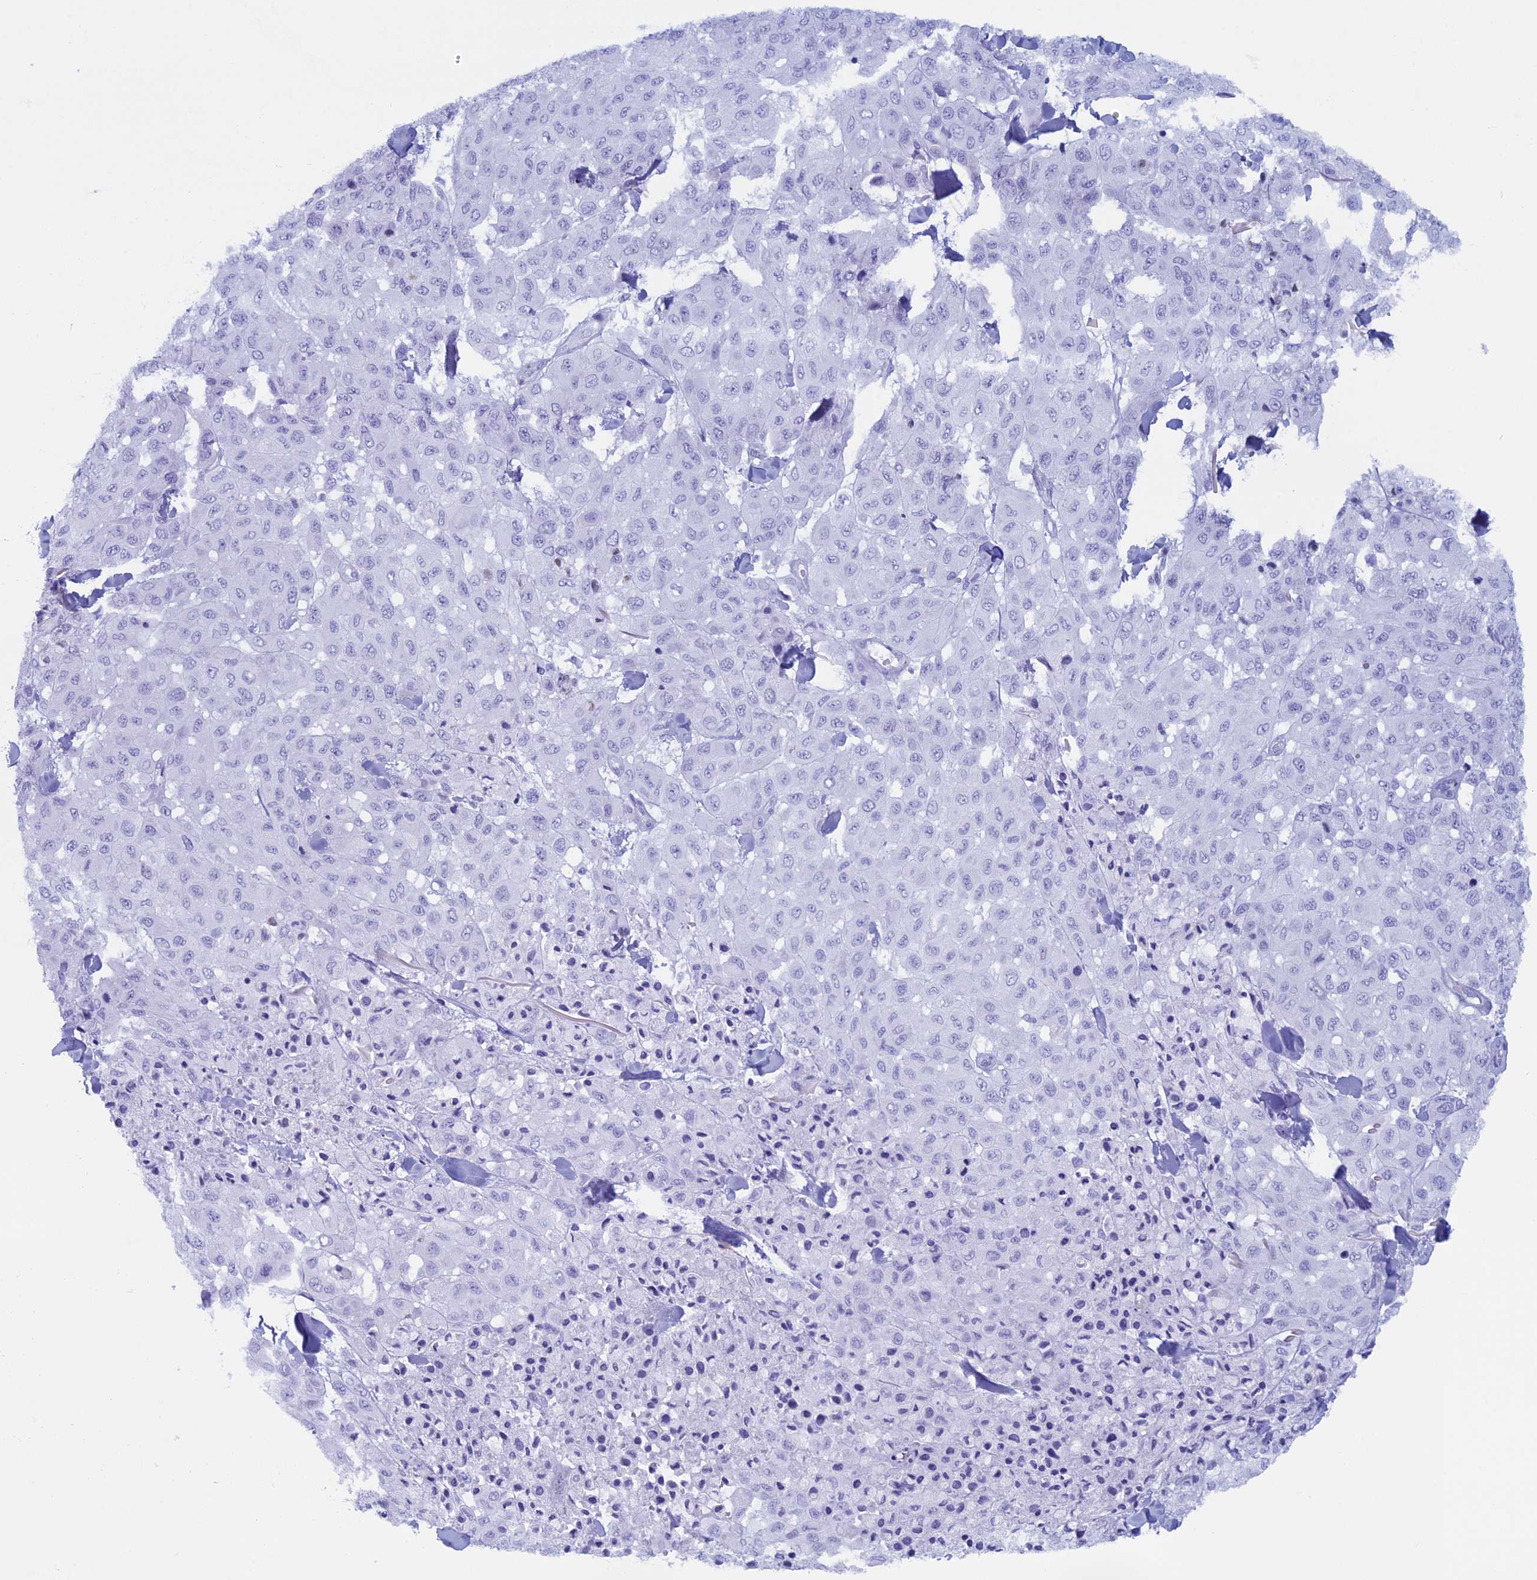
{"staining": {"intensity": "negative", "quantity": "none", "location": "none"}, "tissue": "melanoma", "cell_type": "Tumor cells", "image_type": "cancer", "snomed": [{"axis": "morphology", "description": "Malignant melanoma, Metastatic site"}, {"axis": "topography", "description": "Skin"}], "caption": "Immunohistochemistry (IHC) of human melanoma shows no positivity in tumor cells. The staining is performed using DAB brown chromogen with nuclei counter-stained in using hematoxylin.", "gene": "FAM169A", "patient": {"sex": "female", "age": 81}}